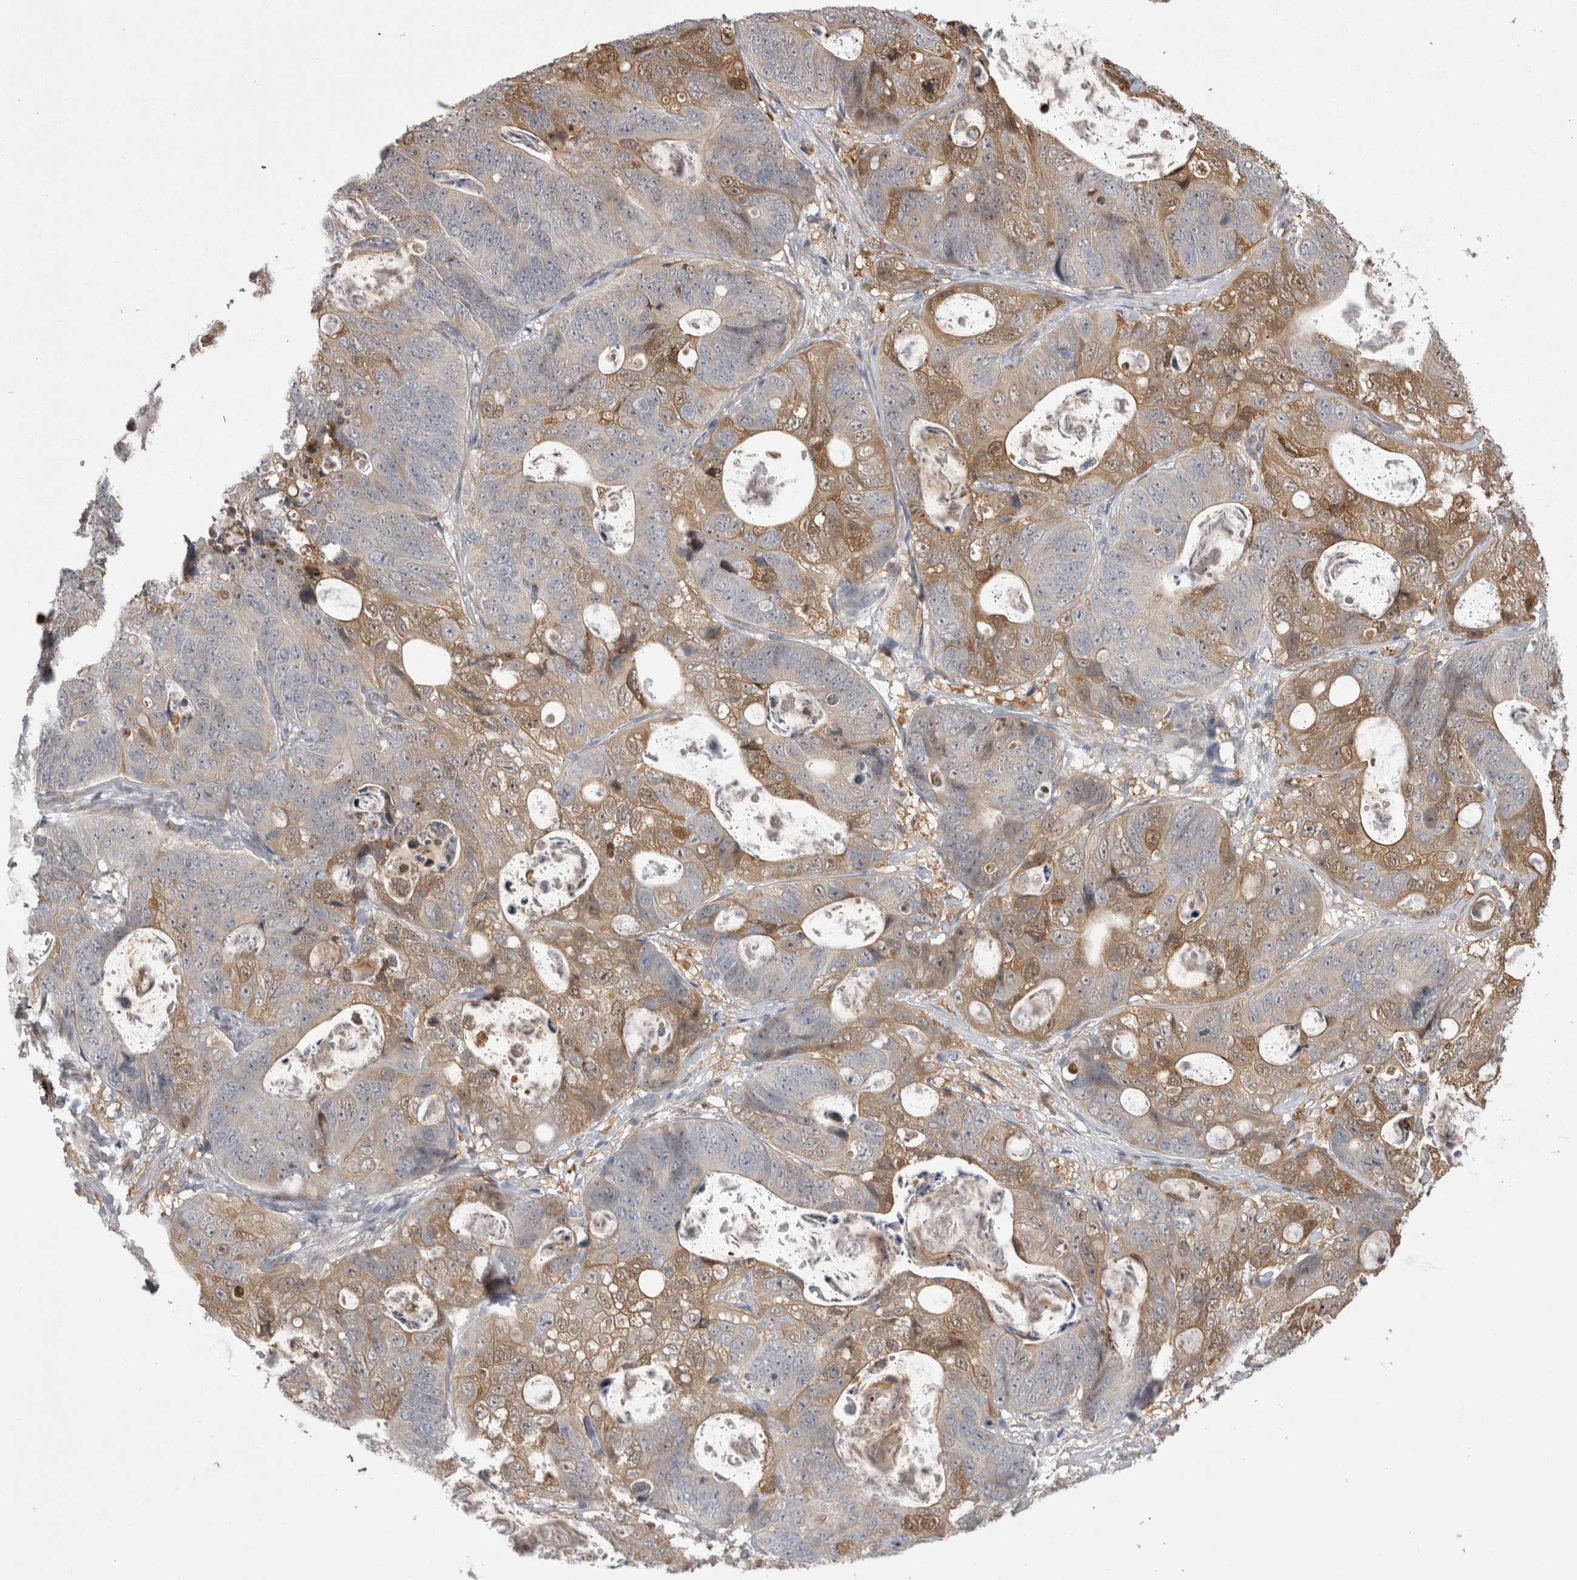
{"staining": {"intensity": "moderate", "quantity": "25%-75%", "location": "cytoplasmic/membranous"}, "tissue": "stomach cancer", "cell_type": "Tumor cells", "image_type": "cancer", "snomed": [{"axis": "morphology", "description": "Normal tissue, NOS"}, {"axis": "morphology", "description": "Adenocarcinoma, NOS"}, {"axis": "topography", "description": "Stomach"}], "caption": "Immunohistochemical staining of stomach cancer (adenocarcinoma) reveals medium levels of moderate cytoplasmic/membranous protein staining in approximately 25%-75% of tumor cells. The staining is performed using DAB brown chromogen to label protein expression. The nuclei are counter-stained blue using hematoxylin.", "gene": "CHIC2", "patient": {"sex": "female", "age": 89}}